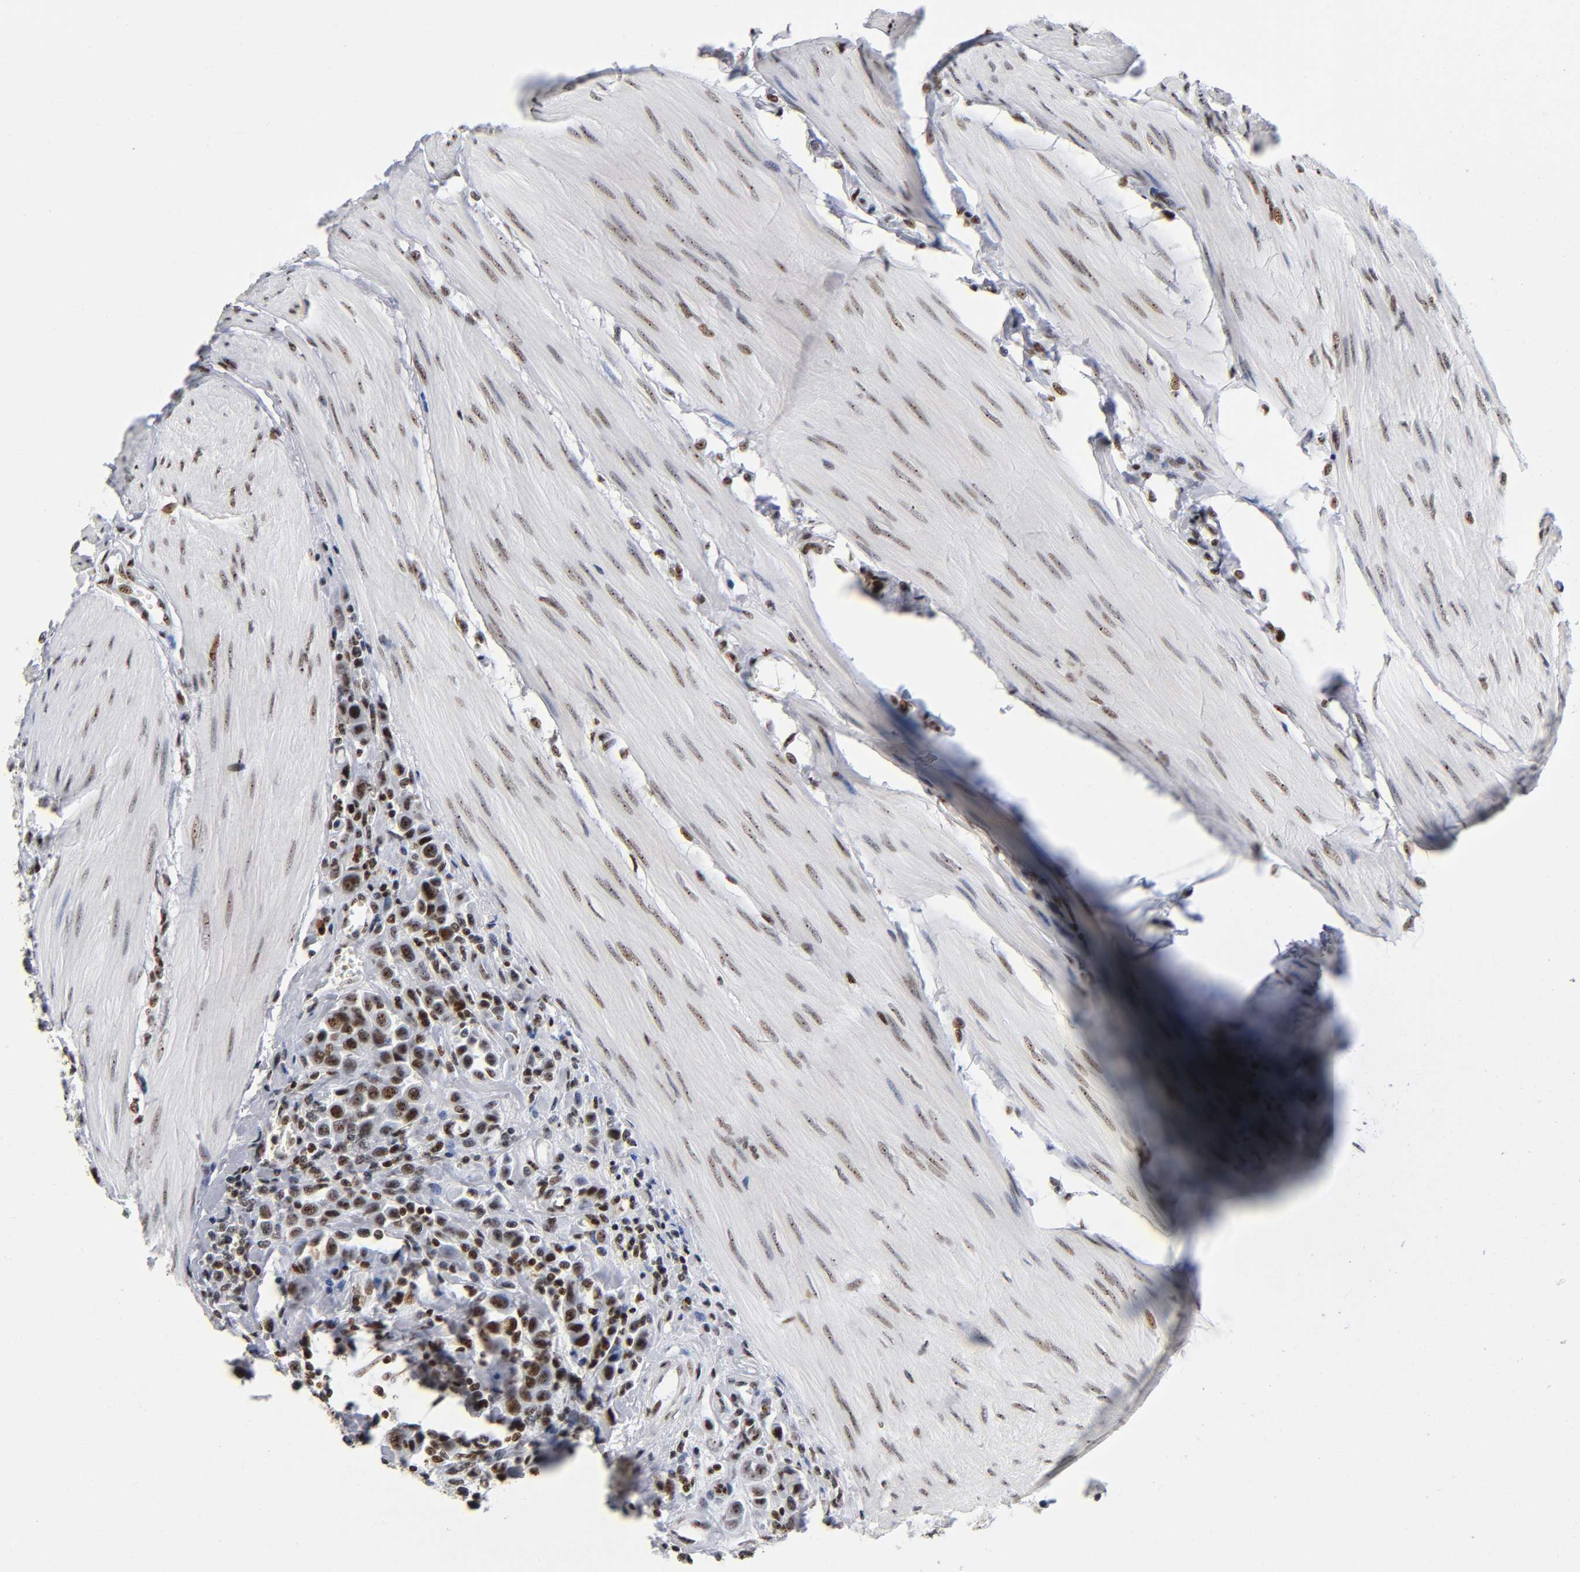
{"staining": {"intensity": "strong", "quantity": ">75%", "location": "nuclear"}, "tissue": "urothelial cancer", "cell_type": "Tumor cells", "image_type": "cancer", "snomed": [{"axis": "morphology", "description": "Urothelial carcinoma, High grade"}, {"axis": "topography", "description": "Urinary bladder"}], "caption": "This is a micrograph of IHC staining of high-grade urothelial carcinoma, which shows strong positivity in the nuclear of tumor cells.", "gene": "UBTF", "patient": {"sex": "male", "age": 50}}